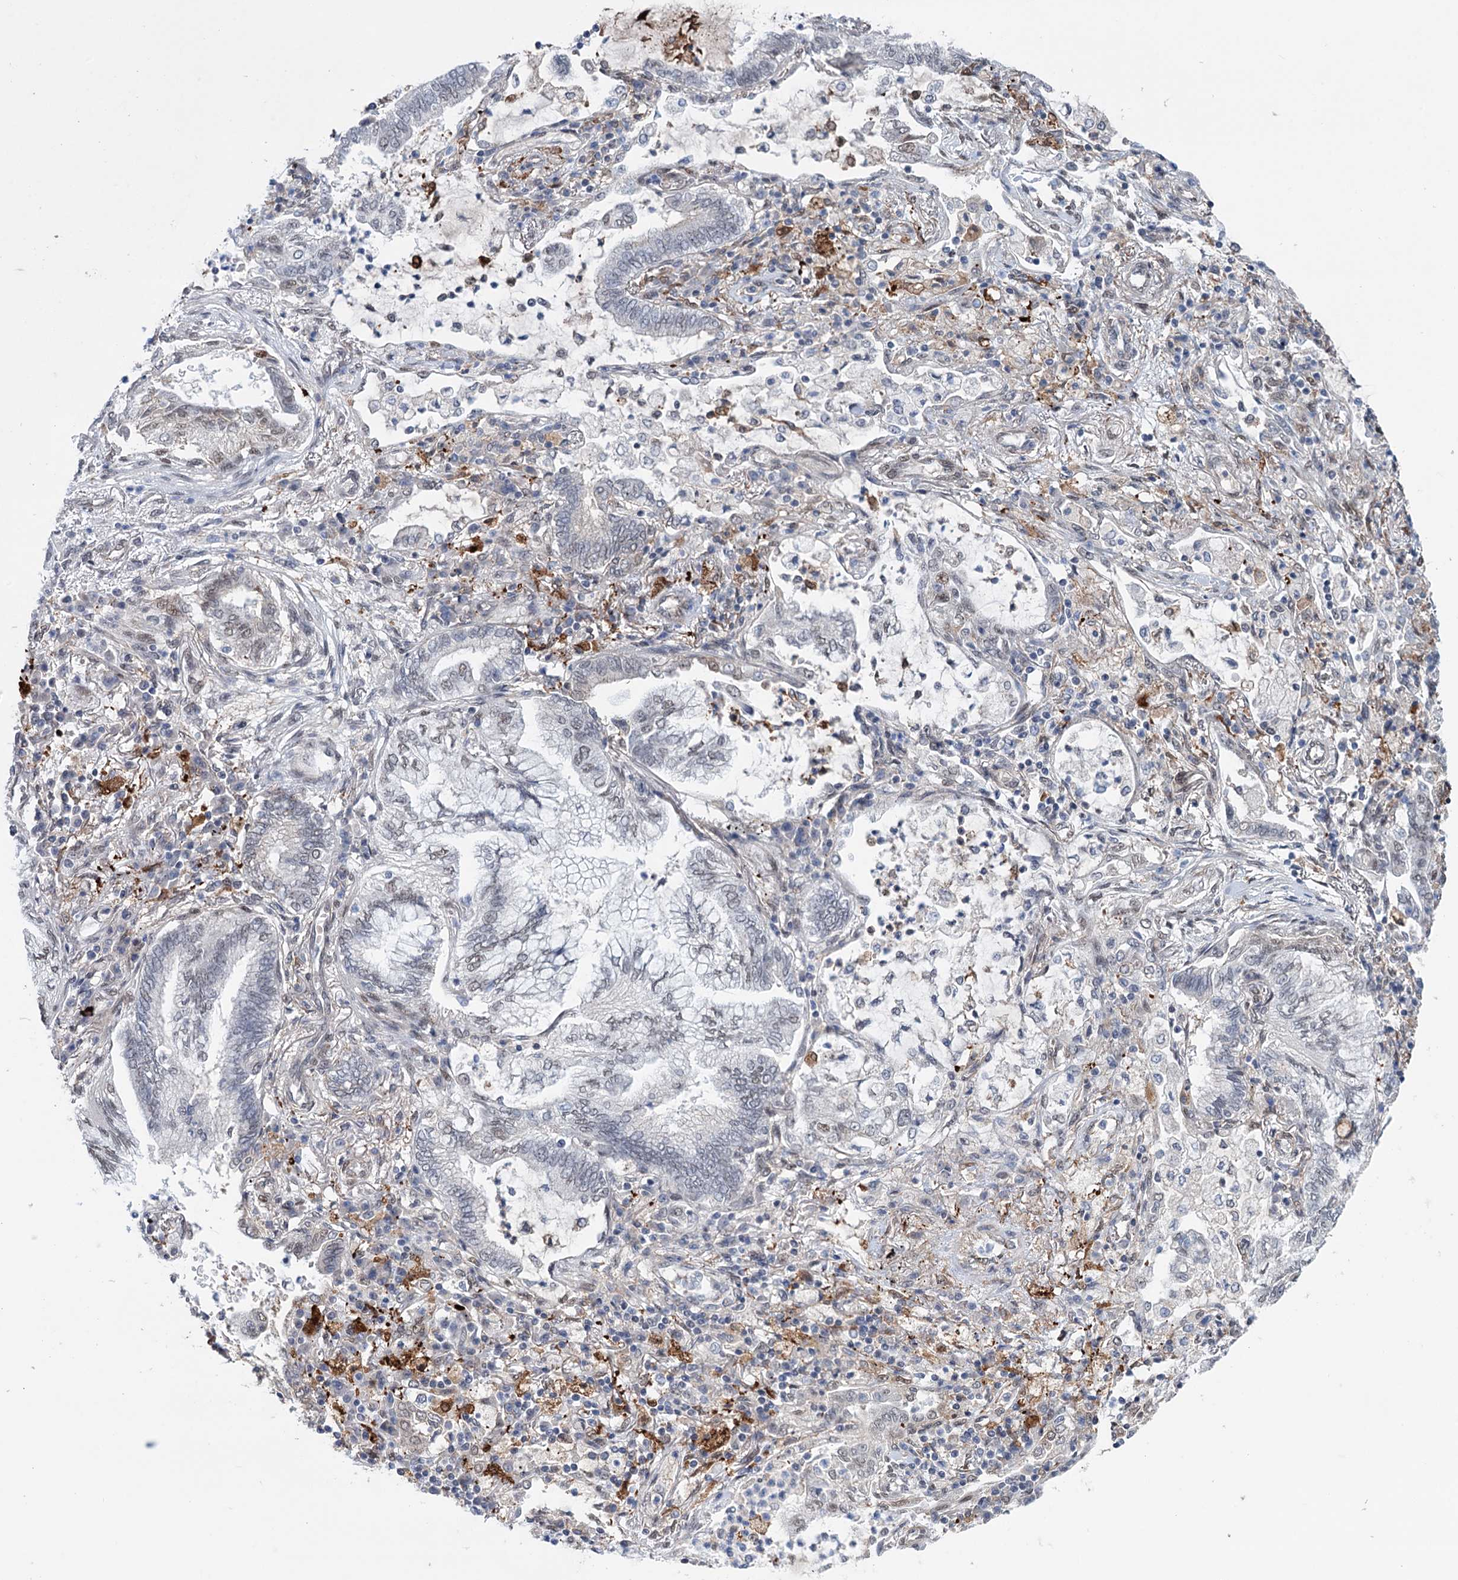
{"staining": {"intensity": "negative", "quantity": "none", "location": "none"}, "tissue": "lung cancer", "cell_type": "Tumor cells", "image_type": "cancer", "snomed": [{"axis": "morphology", "description": "Adenocarcinoma, NOS"}, {"axis": "topography", "description": "Lung"}], "caption": "Lung cancer (adenocarcinoma) was stained to show a protein in brown. There is no significant staining in tumor cells.", "gene": "FAM53A", "patient": {"sex": "female", "age": 70}}